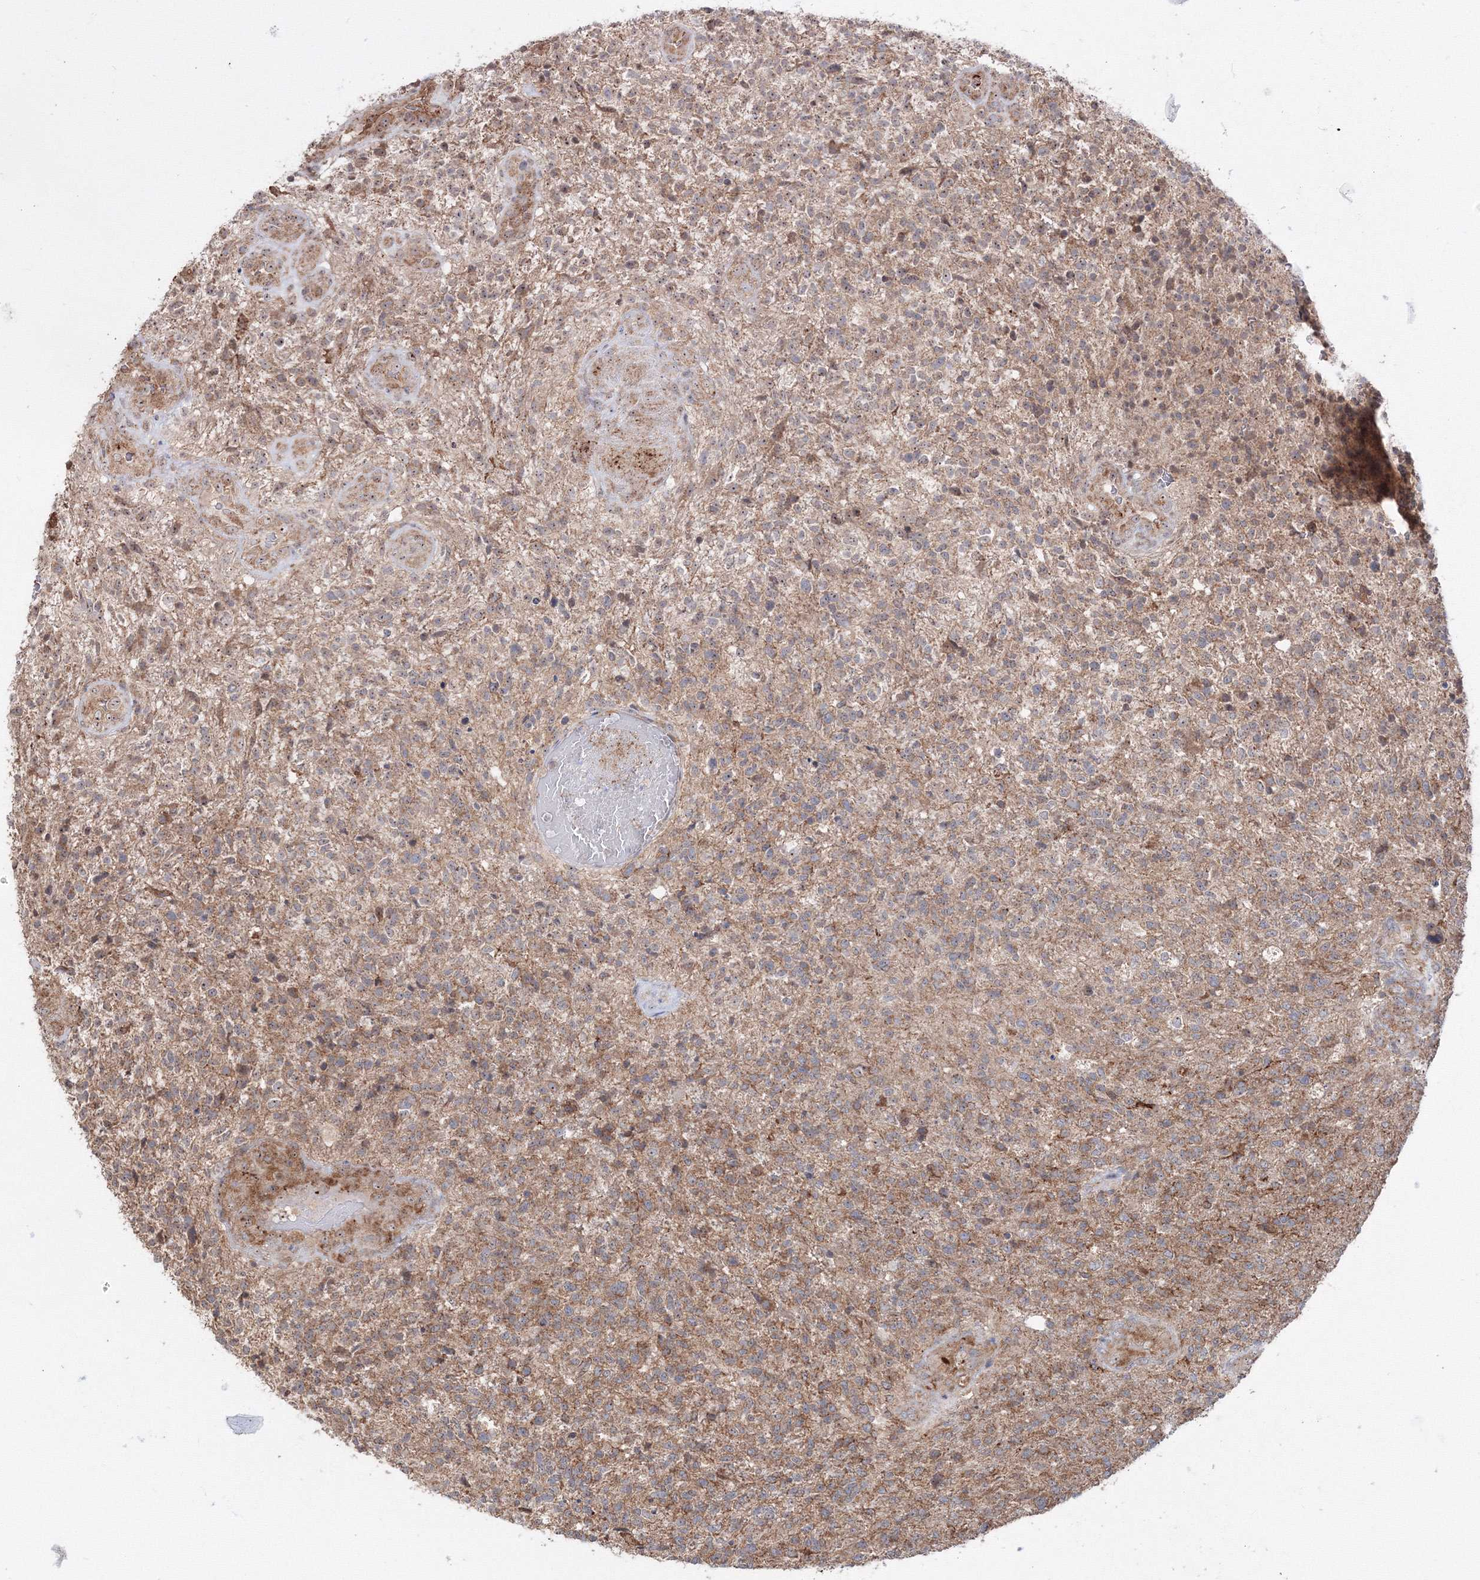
{"staining": {"intensity": "moderate", "quantity": "<25%", "location": "cytoplasmic/membranous"}, "tissue": "glioma", "cell_type": "Tumor cells", "image_type": "cancer", "snomed": [{"axis": "morphology", "description": "Glioma, malignant, High grade"}, {"axis": "topography", "description": "Brain"}], "caption": "Malignant glioma (high-grade) stained with a protein marker reveals moderate staining in tumor cells.", "gene": "PEX13", "patient": {"sex": "male", "age": 56}}